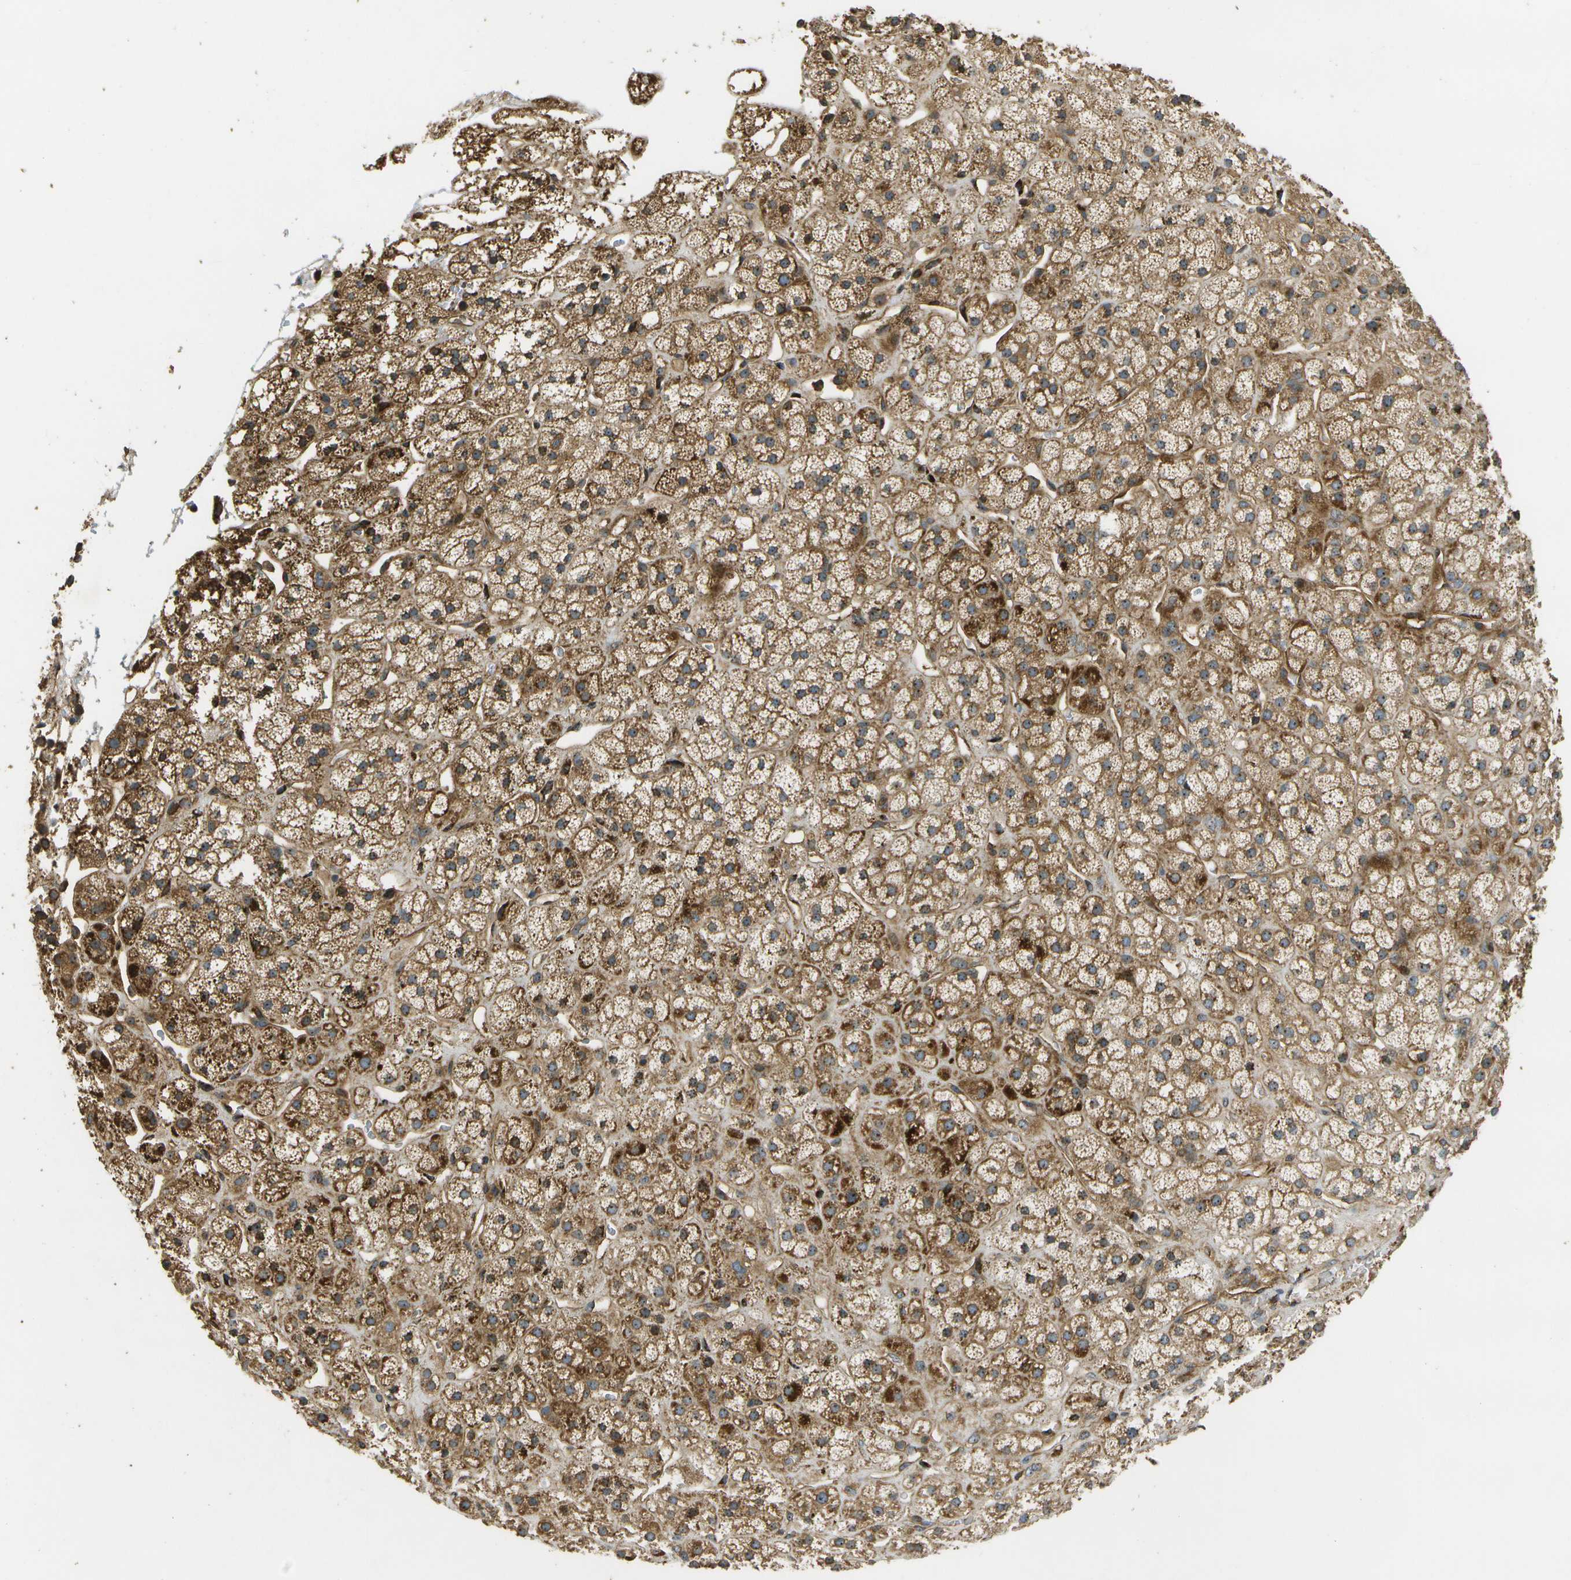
{"staining": {"intensity": "strong", "quantity": ">75%", "location": "cytoplasmic/membranous,nuclear"}, "tissue": "adrenal gland", "cell_type": "Glandular cells", "image_type": "normal", "snomed": [{"axis": "morphology", "description": "Normal tissue, NOS"}, {"axis": "topography", "description": "Adrenal gland"}], "caption": "IHC photomicrograph of normal adrenal gland: adrenal gland stained using immunohistochemistry (IHC) reveals high levels of strong protein expression localized specifically in the cytoplasmic/membranous,nuclear of glandular cells, appearing as a cytoplasmic/membranous,nuclear brown color.", "gene": "LRP12", "patient": {"sex": "male", "age": 56}}